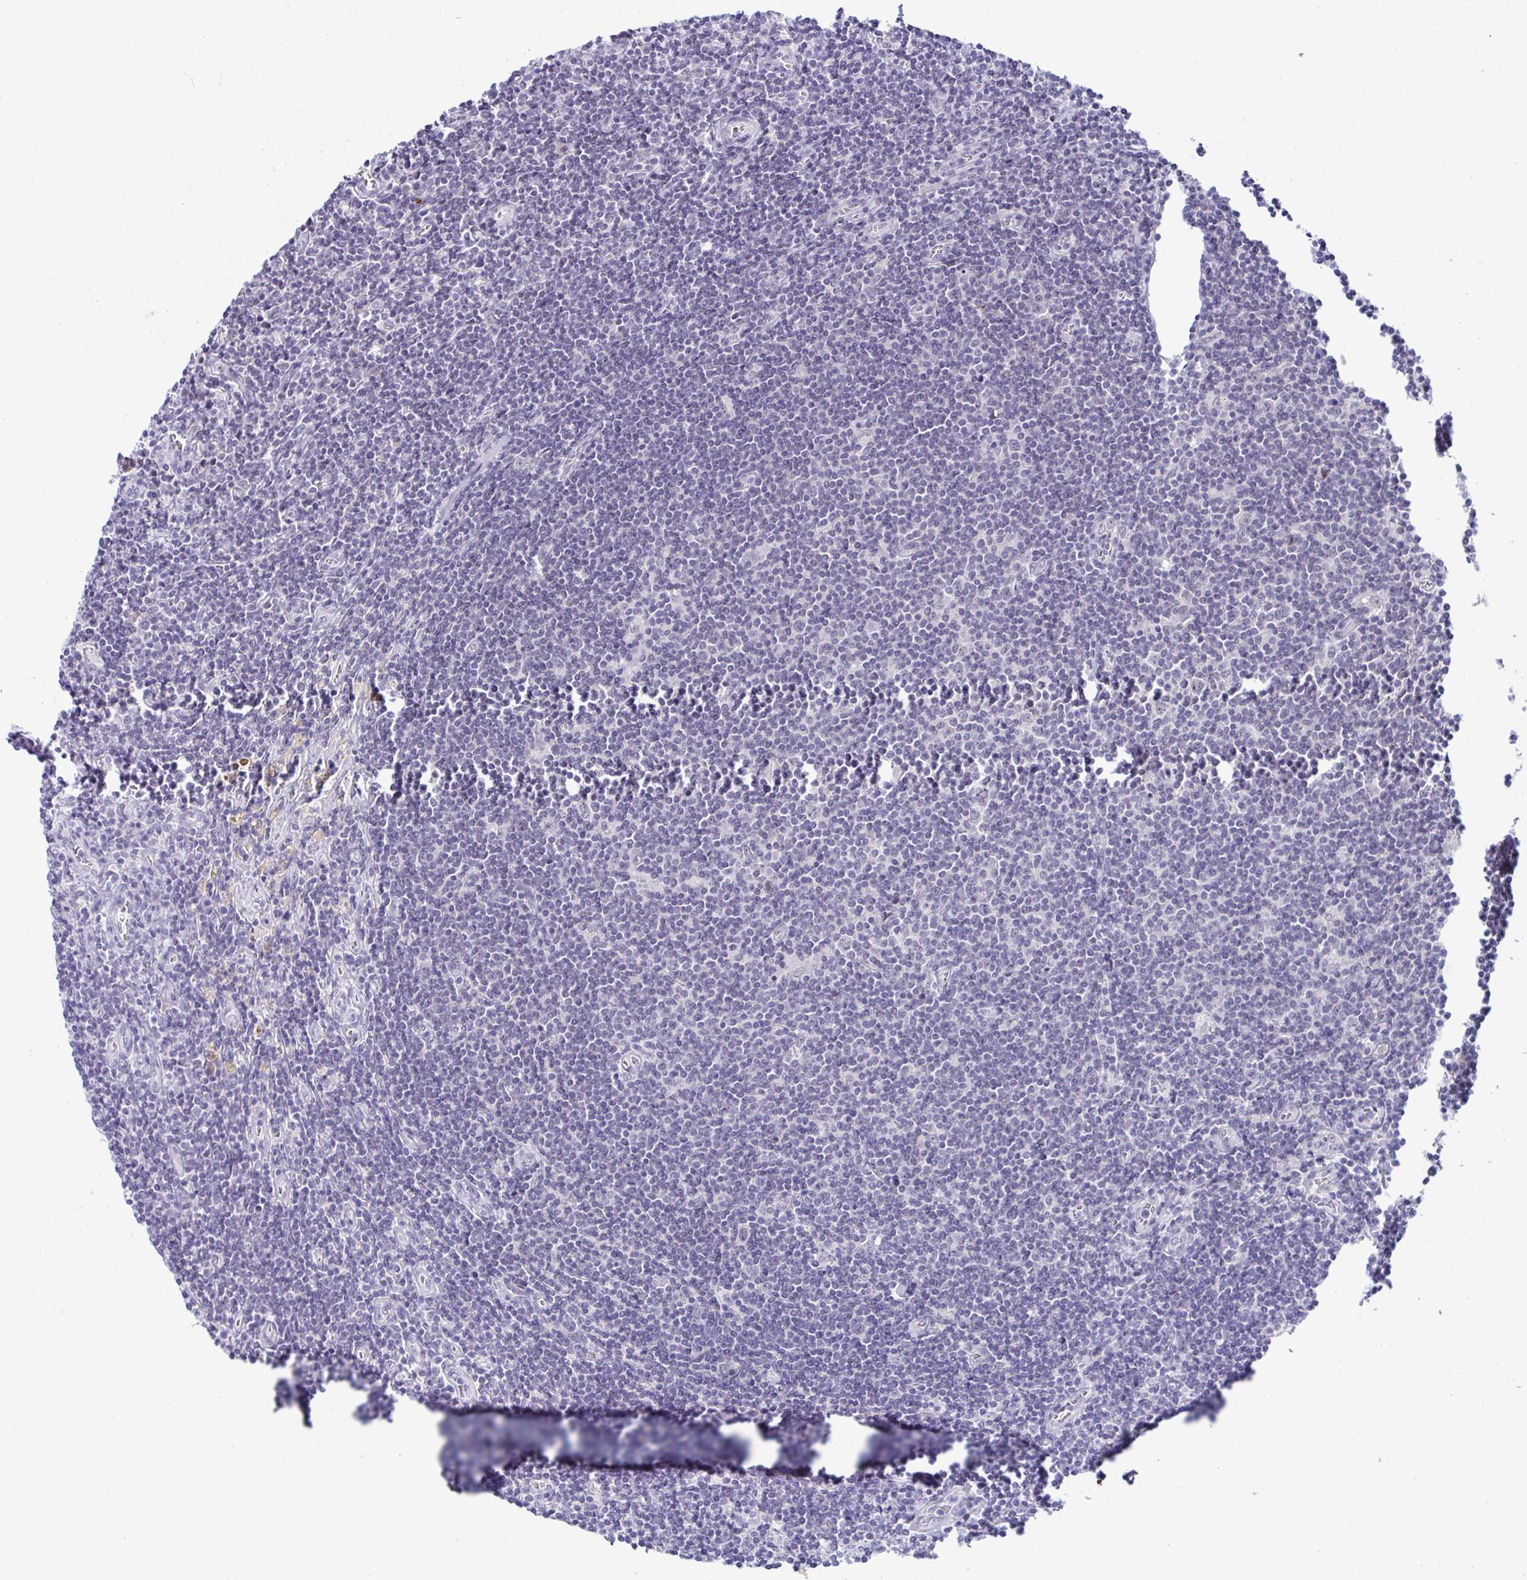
{"staining": {"intensity": "negative", "quantity": "none", "location": "none"}, "tissue": "lymphoma", "cell_type": "Tumor cells", "image_type": "cancer", "snomed": [{"axis": "morphology", "description": "Hodgkin's disease, NOS"}, {"axis": "topography", "description": "Lymph node"}], "caption": "Tumor cells are negative for protein expression in human Hodgkin's disease.", "gene": "USP35", "patient": {"sex": "male", "age": 40}}